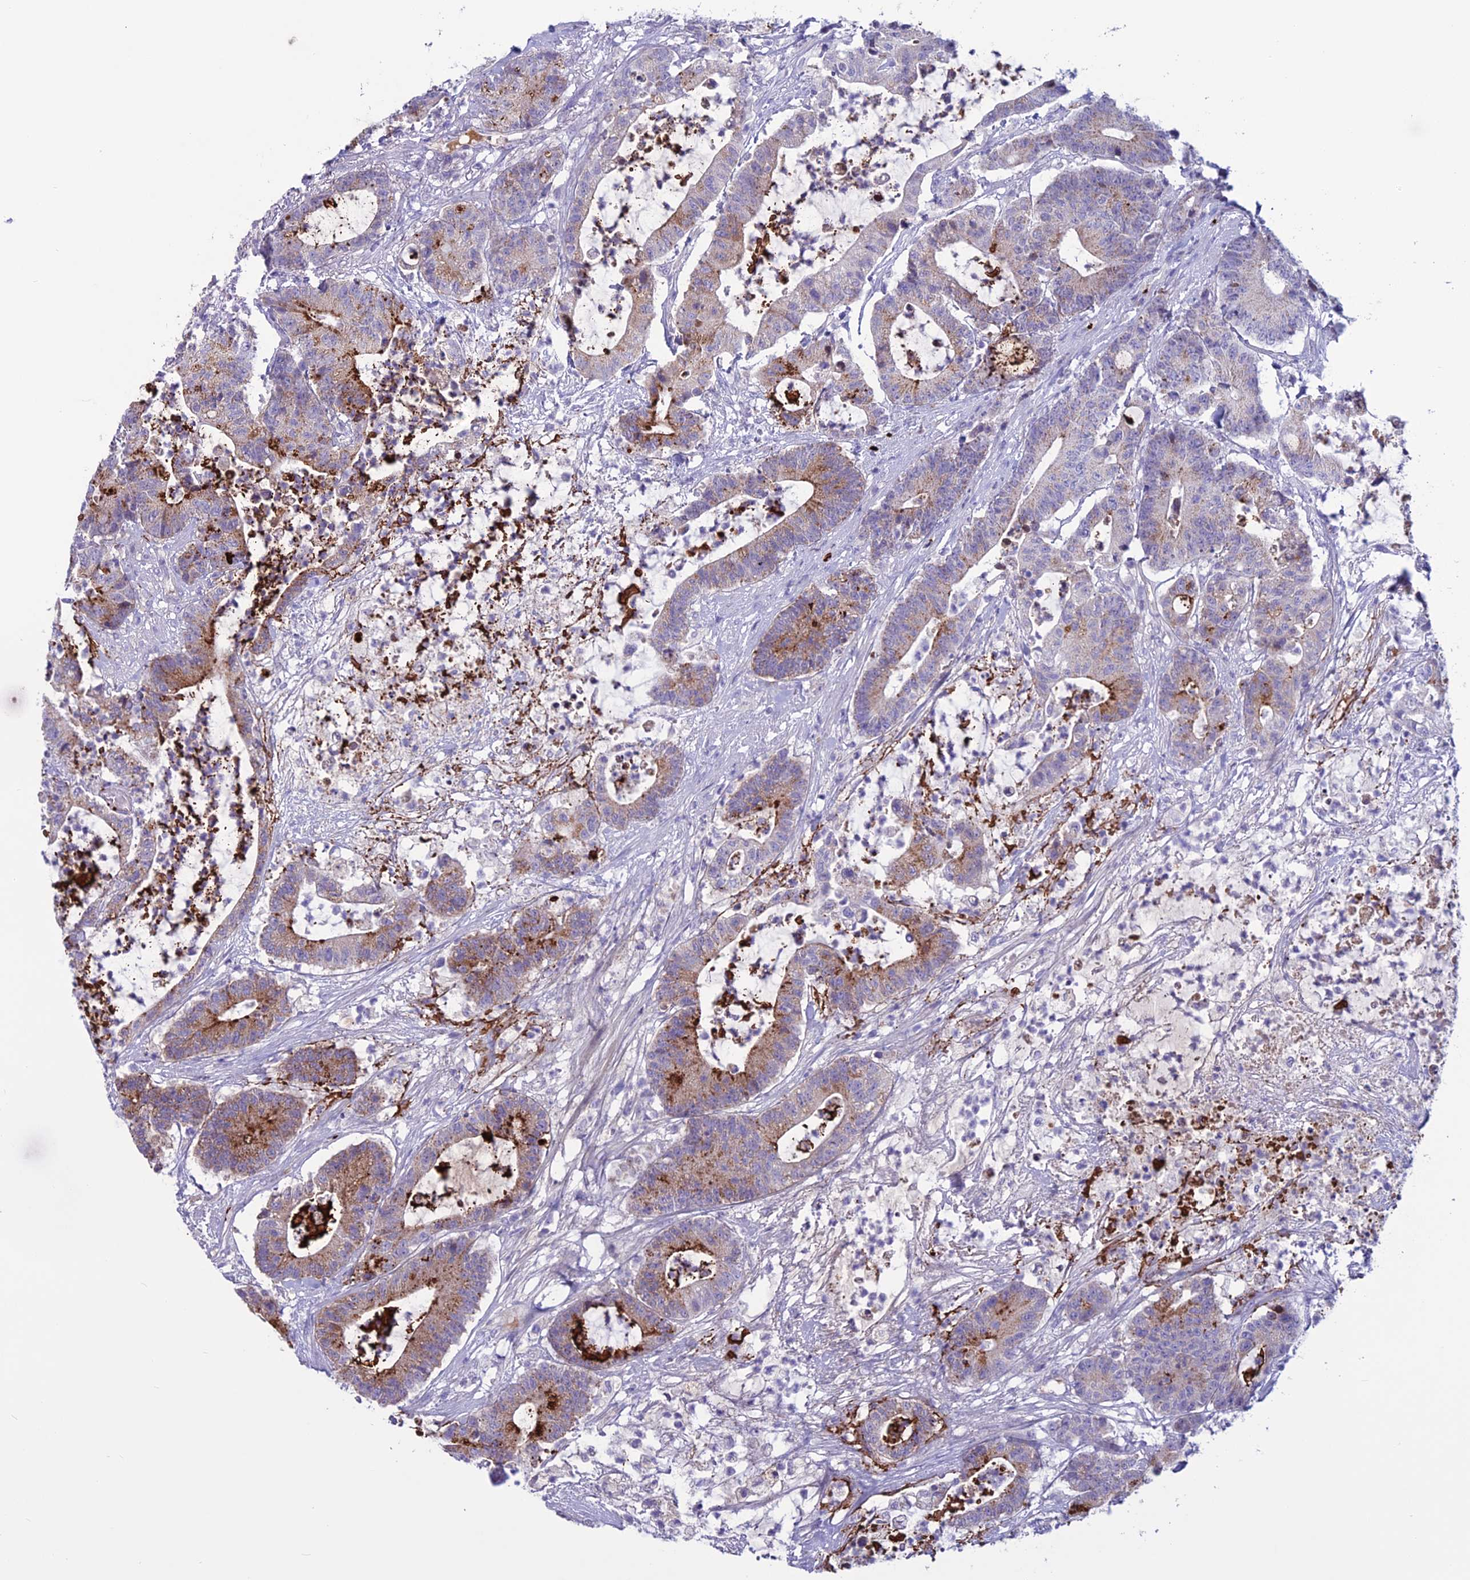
{"staining": {"intensity": "moderate", "quantity": "<25%", "location": "cytoplasmic/membranous"}, "tissue": "colorectal cancer", "cell_type": "Tumor cells", "image_type": "cancer", "snomed": [{"axis": "morphology", "description": "Adenocarcinoma, NOS"}, {"axis": "topography", "description": "Colon"}], "caption": "A histopathology image of human adenocarcinoma (colorectal) stained for a protein displays moderate cytoplasmic/membranous brown staining in tumor cells. (DAB (3,3'-diaminobenzidine) IHC, brown staining for protein, blue staining for nuclei).", "gene": "C21orf140", "patient": {"sex": "female", "age": 84}}